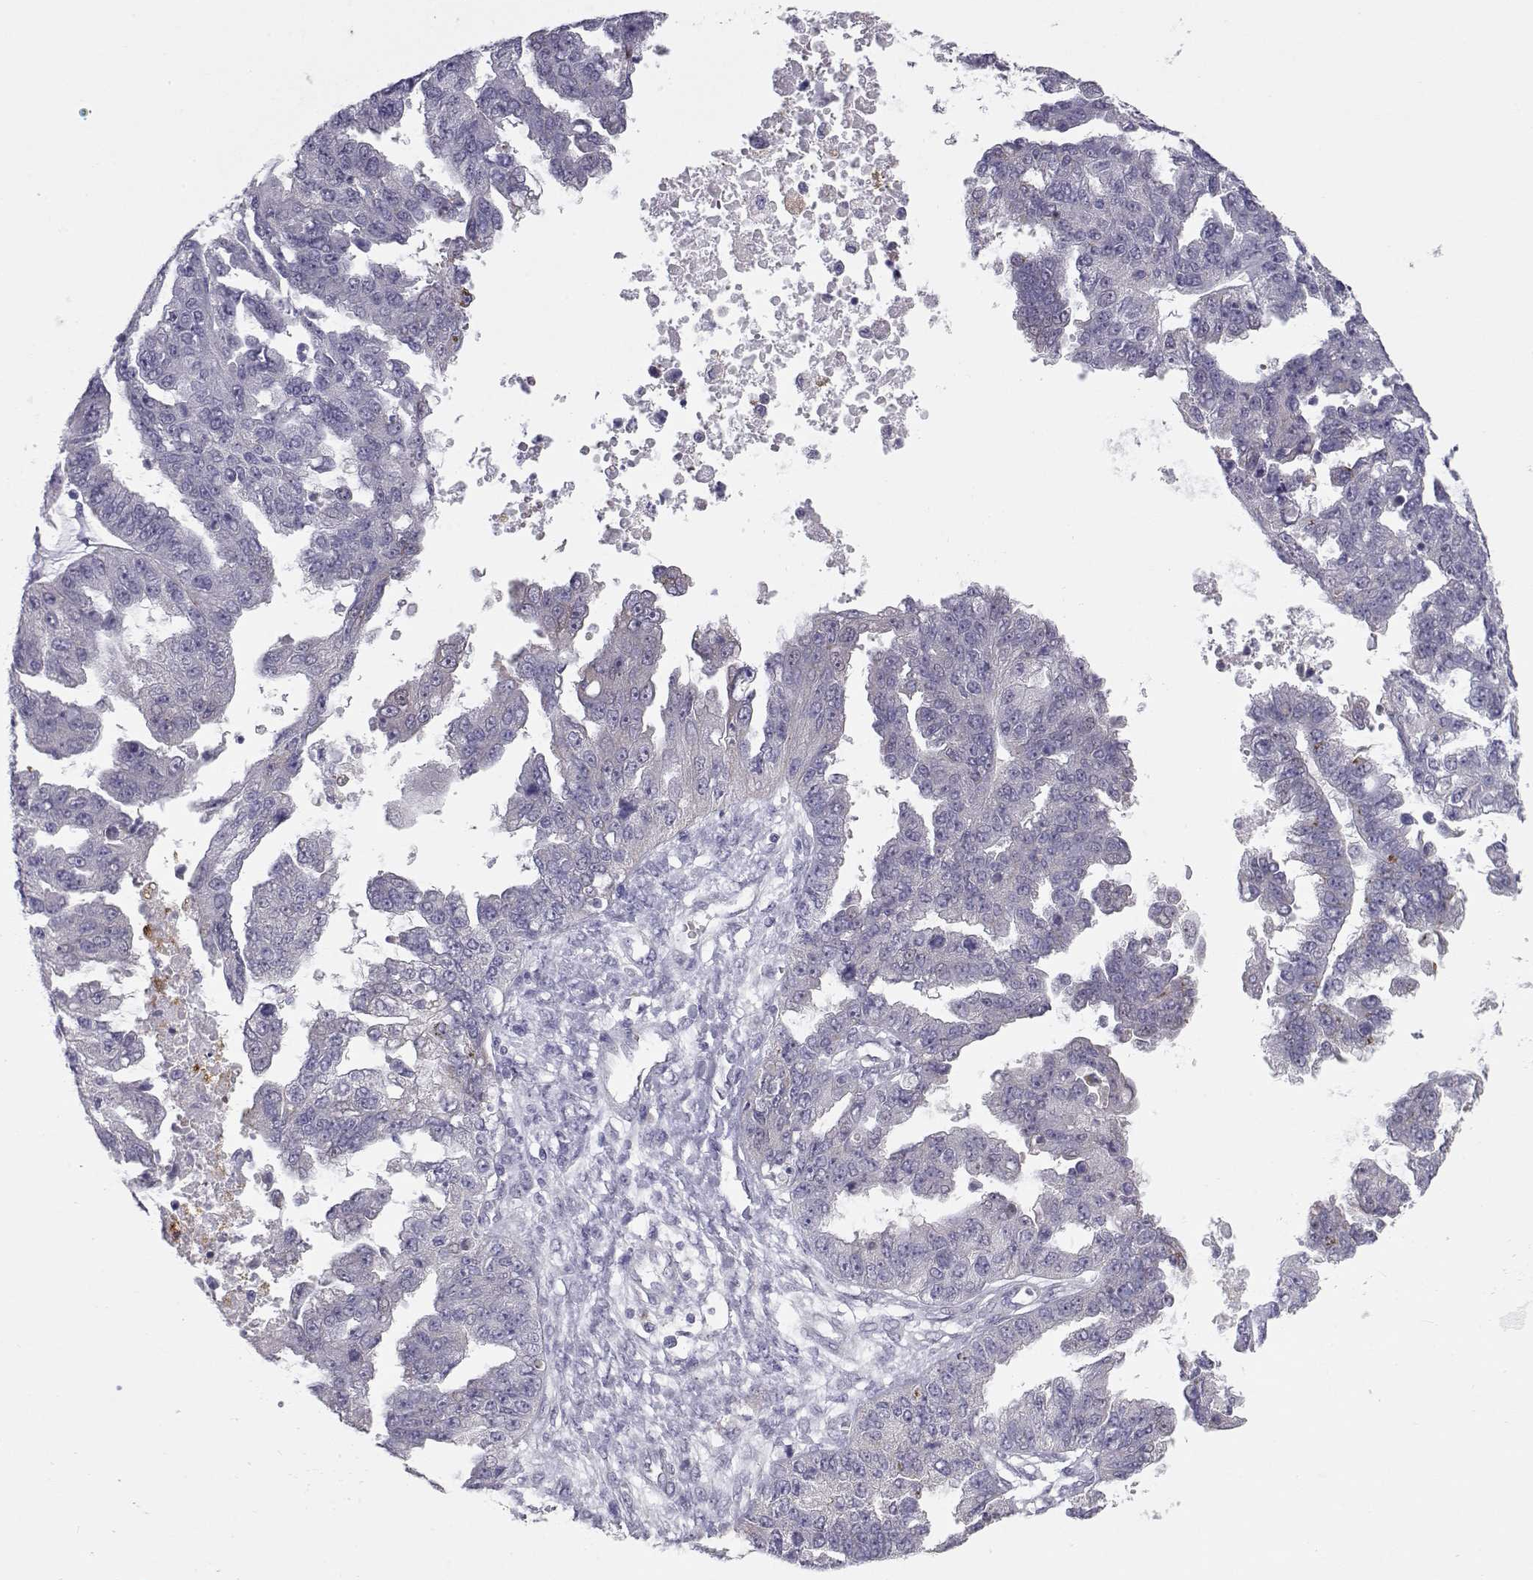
{"staining": {"intensity": "negative", "quantity": "none", "location": "none"}, "tissue": "ovarian cancer", "cell_type": "Tumor cells", "image_type": "cancer", "snomed": [{"axis": "morphology", "description": "Cystadenocarcinoma, serous, NOS"}, {"axis": "topography", "description": "Ovary"}], "caption": "This histopathology image is of serous cystadenocarcinoma (ovarian) stained with immunohistochemistry to label a protein in brown with the nuclei are counter-stained blue. There is no staining in tumor cells.", "gene": "NPVF", "patient": {"sex": "female", "age": 58}}